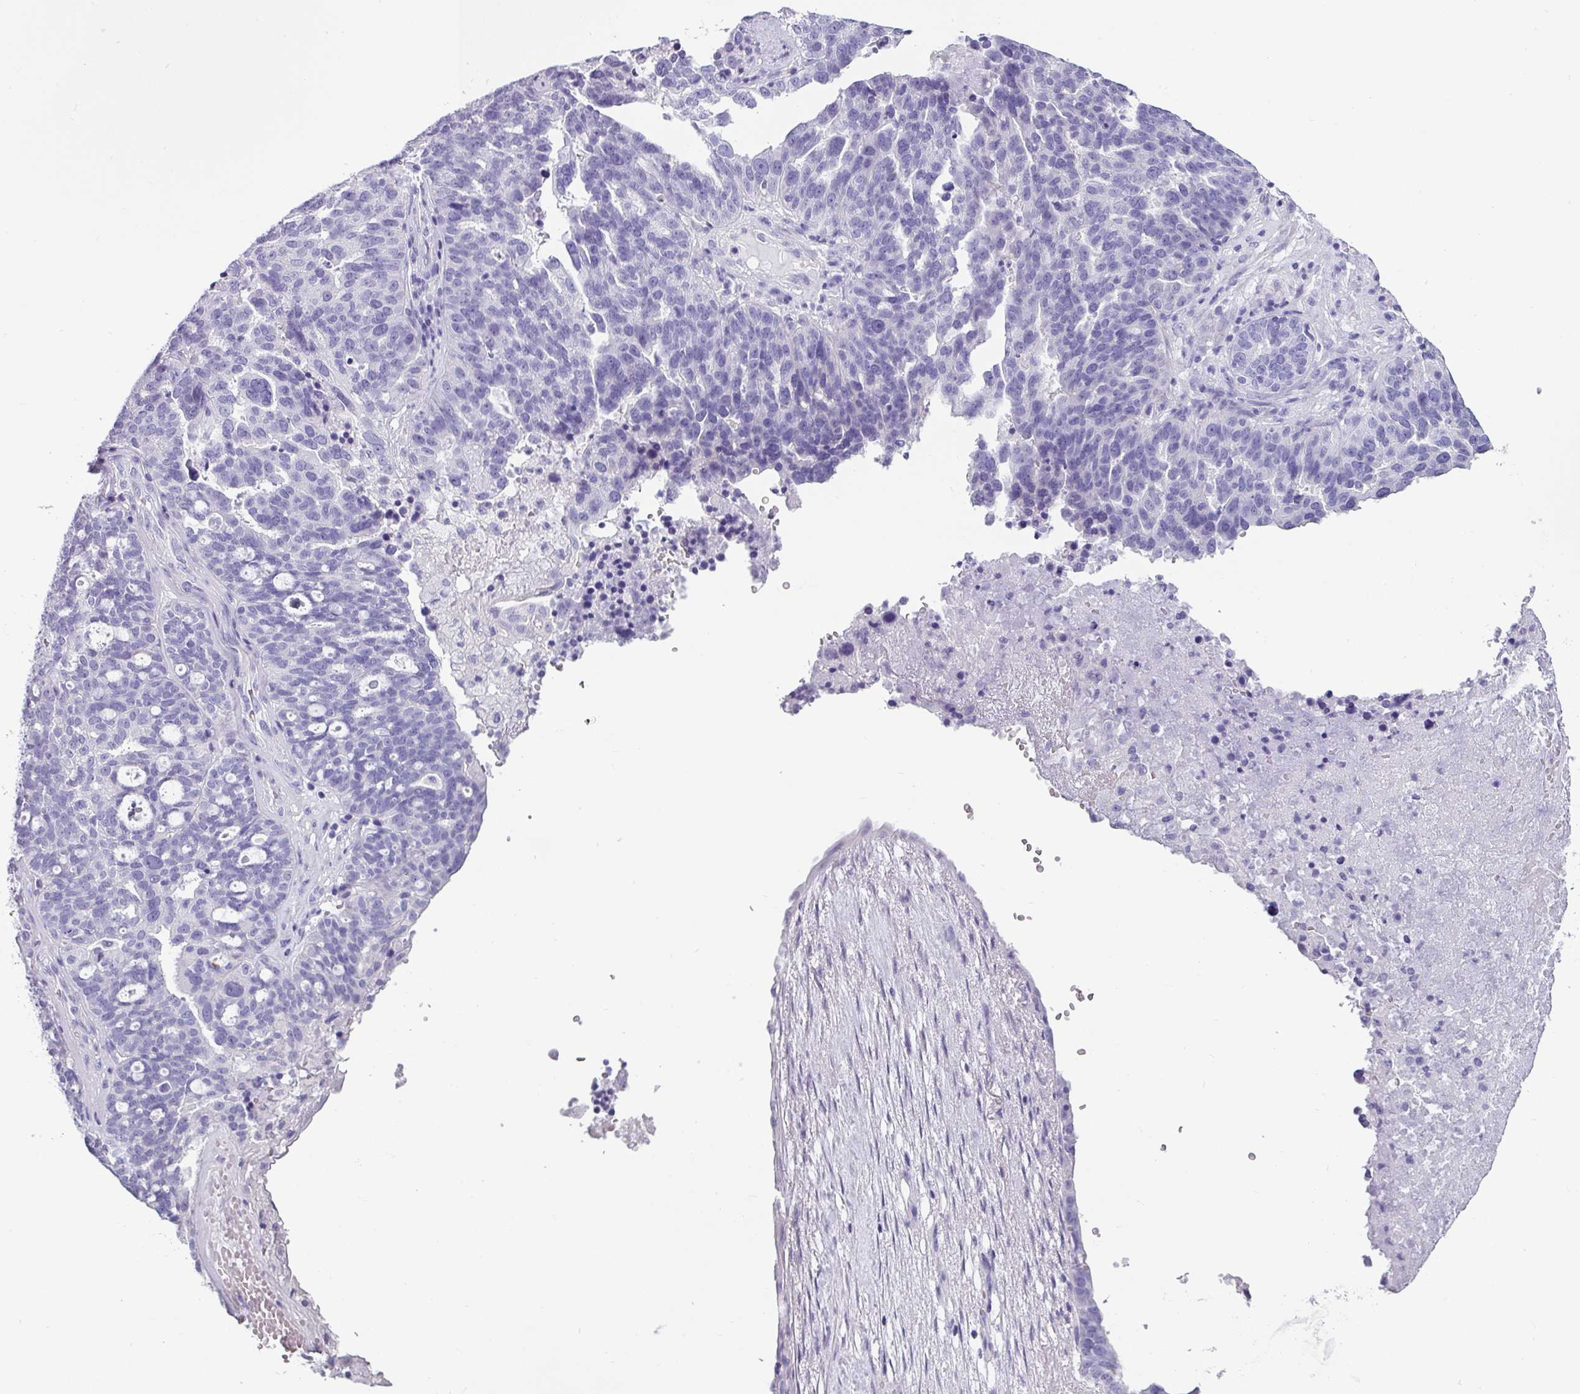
{"staining": {"intensity": "negative", "quantity": "none", "location": "none"}, "tissue": "ovarian cancer", "cell_type": "Tumor cells", "image_type": "cancer", "snomed": [{"axis": "morphology", "description": "Cystadenocarcinoma, serous, NOS"}, {"axis": "topography", "description": "Ovary"}], "caption": "Tumor cells show no significant expression in serous cystadenocarcinoma (ovarian).", "gene": "VCY1B", "patient": {"sex": "female", "age": 59}}